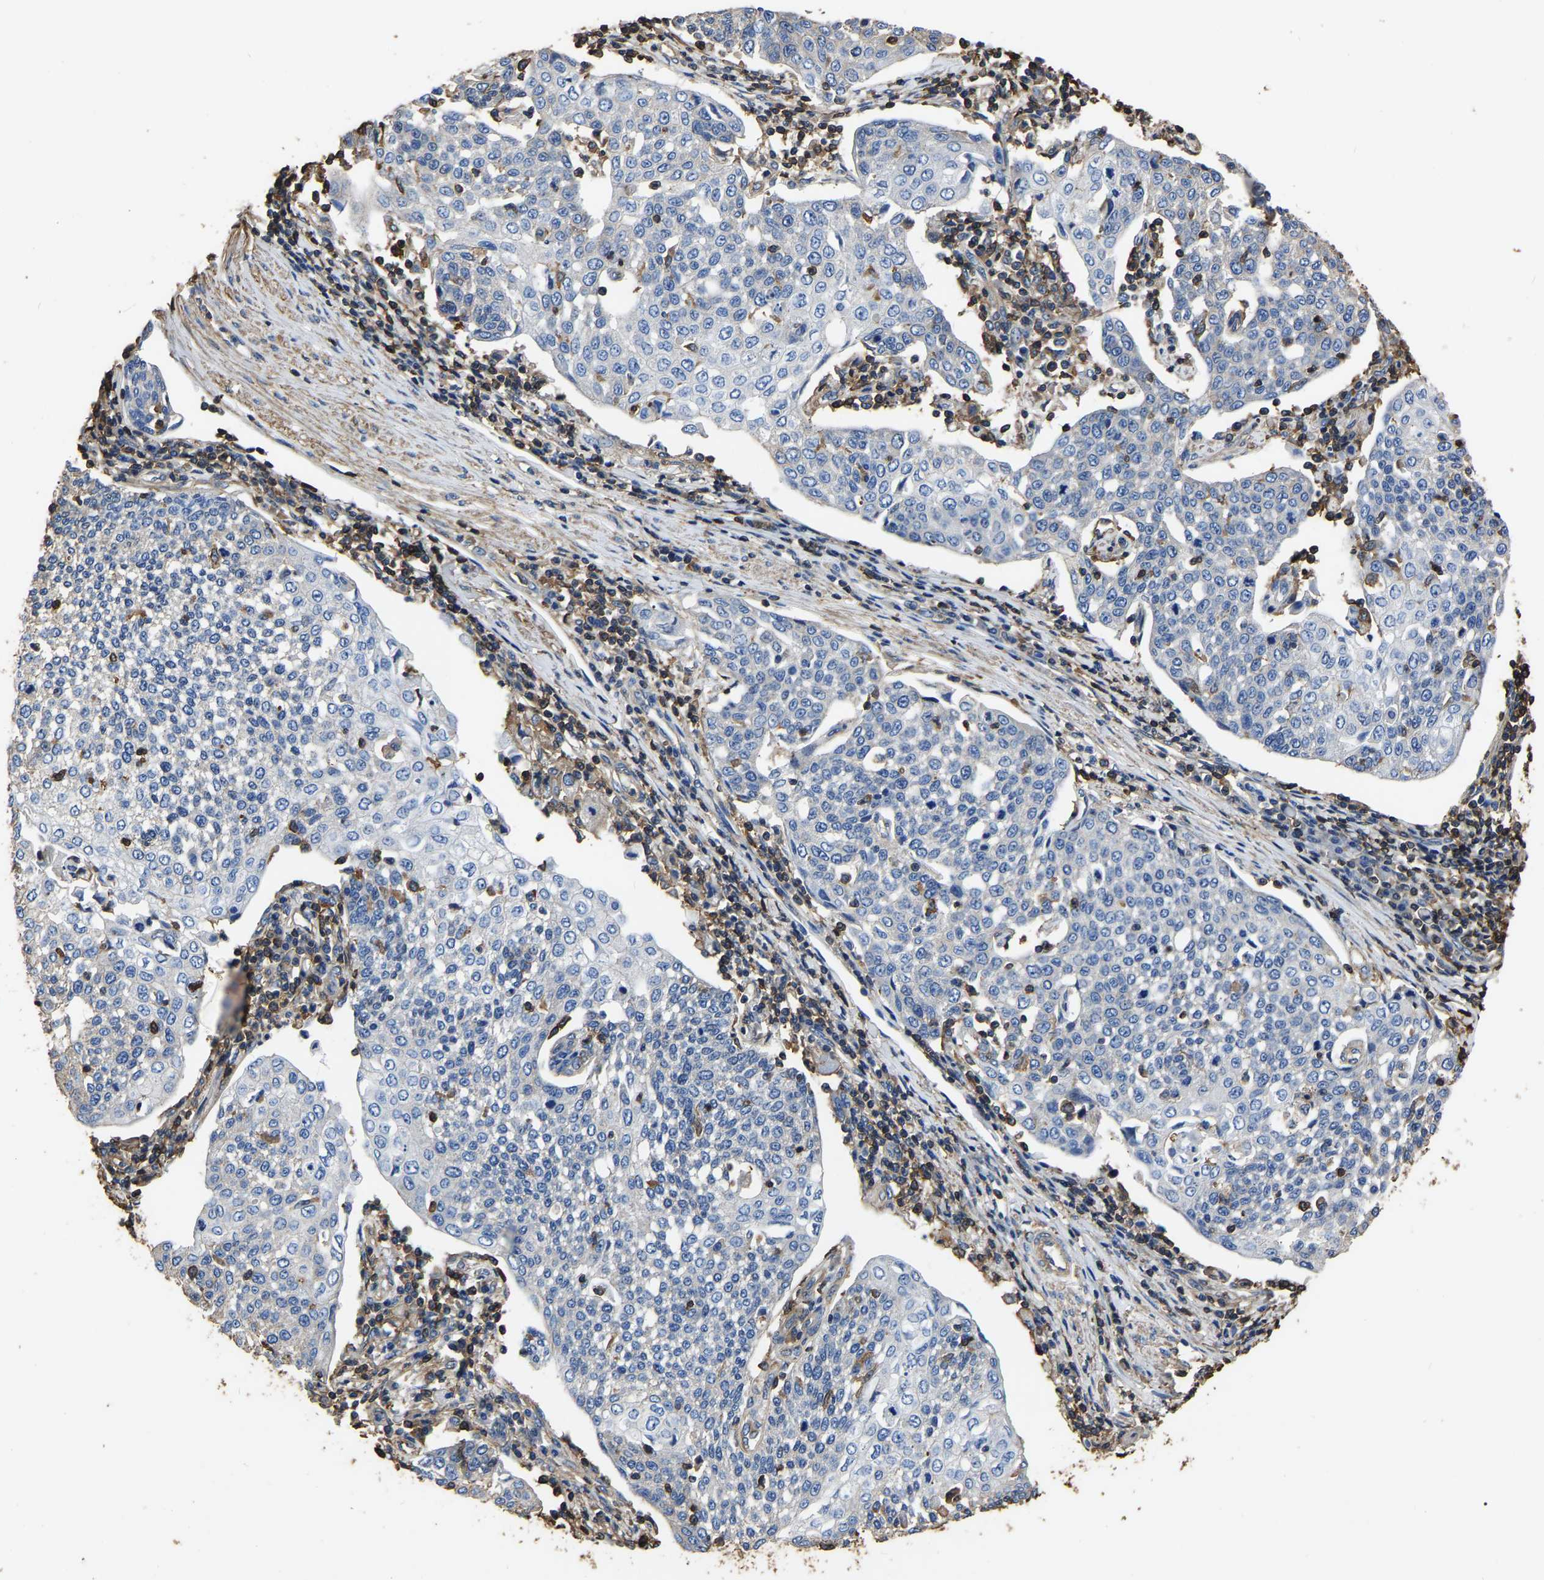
{"staining": {"intensity": "negative", "quantity": "none", "location": "none"}, "tissue": "cervical cancer", "cell_type": "Tumor cells", "image_type": "cancer", "snomed": [{"axis": "morphology", "description": "Squamous cell carcinoma, NOS"}, {"axis": "topography", "description": "Cervix"}], "caption": "High magnification brightfield microscopy of cervical cancer (squamous cell carcinoma) stained with DAB (3,3'-diaminobenzidine) (brown) and counterstained with hematoxylin (blue): tumor cells show no significant expression.", "gene": "ARMT1", "patient": {"sex": "female", "age": 34}}